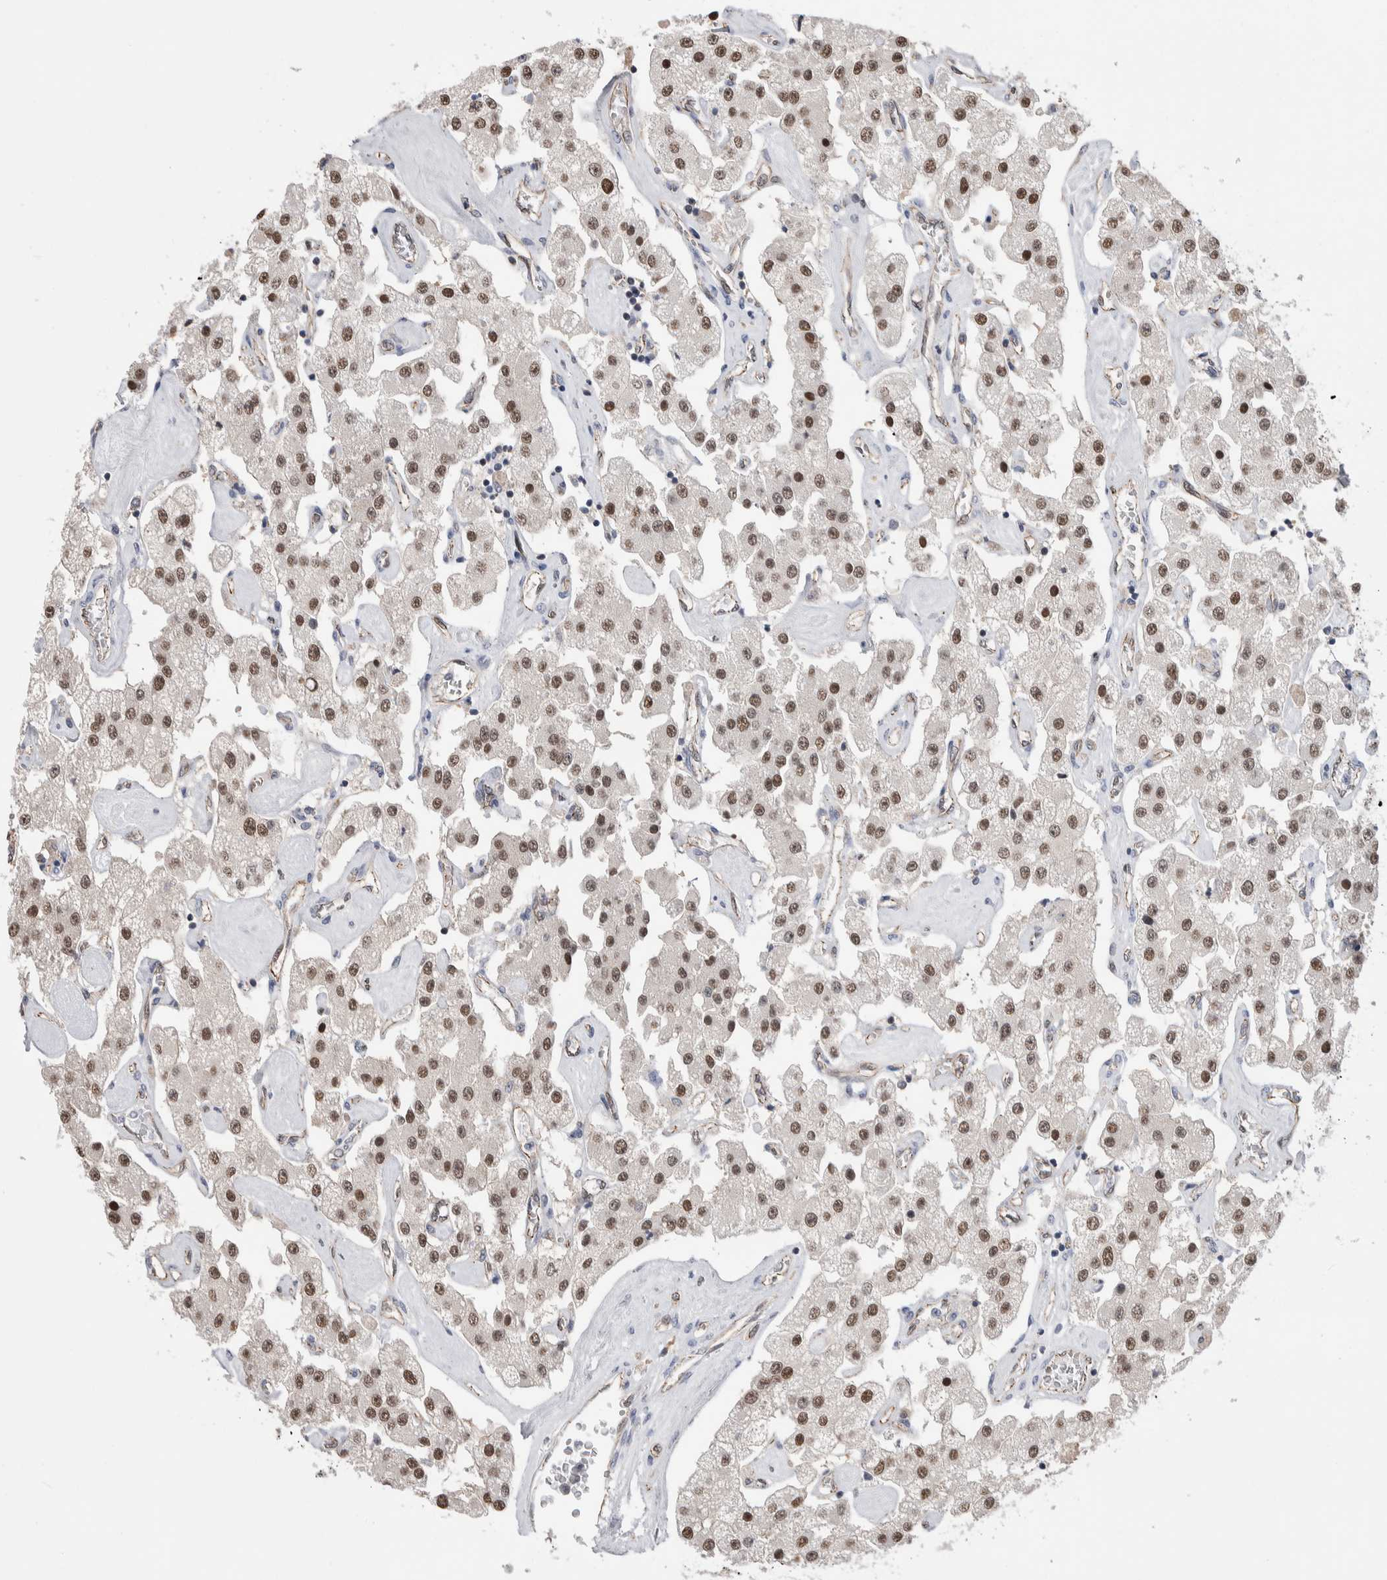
{"staining": {"intensity": "moderate", "quantity": ">75%", "location": "nuclear"}, "tissue": "carcinoid", "cell_type": "Tumor cells", "image_type": "cancer", "snomed": [{"axis": "morphology", "description": "Carcinoid, malignant, NOS"}, {"axis": "topography", "description": "Pancreas"}], "caption": "The micrograph shows immunohistochemical staining of carcinoid. There is moderate nuclear positivity is appreciated in approximately >75% of tumor cells.", "gene": "ZBTB49", "patient": {"sex": "male", "age": 41}}